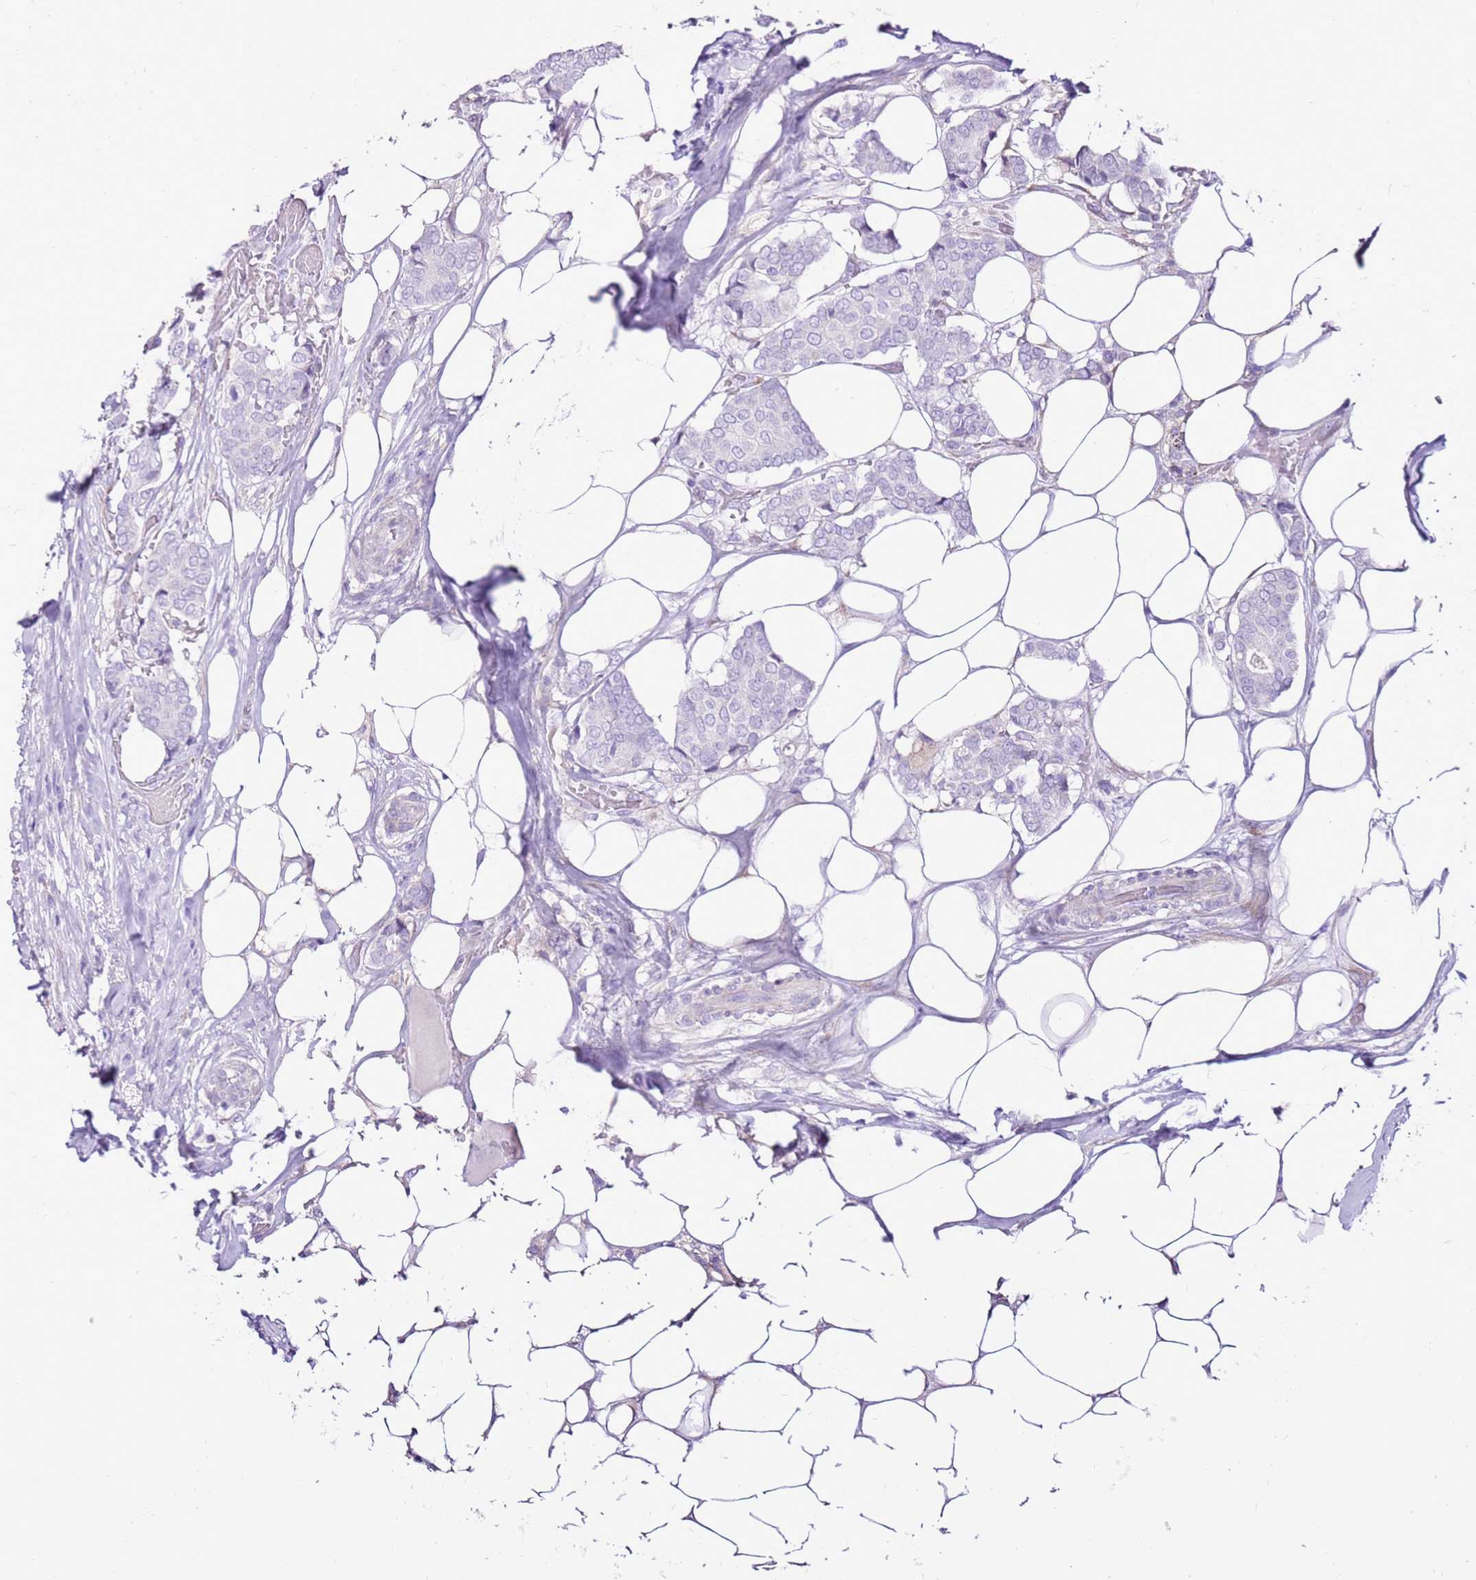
{"staining": {"intensity": "negative", "quantity": "none", "location": "none"}, "tissue": "breast cancer", "cell_type": "Tumor cells", "image_type": "cancer", "snomed": [{"axis": "morphology", "description": "Duct carcinoma"}, {"axis": "topography", "description": "Breast"}], "caption": "The photomicrograph exhibits no significant staining in tumor cells of infiltrating ductal carcinoma (breast). The staining was performed using DAB to visualize the protein expression in brown, while the nuclei were stained in blue with hematoxylin (Magnification: 20x).", "gene": "SLC38A5", "patient": {"sex": "female", "age": 75}}